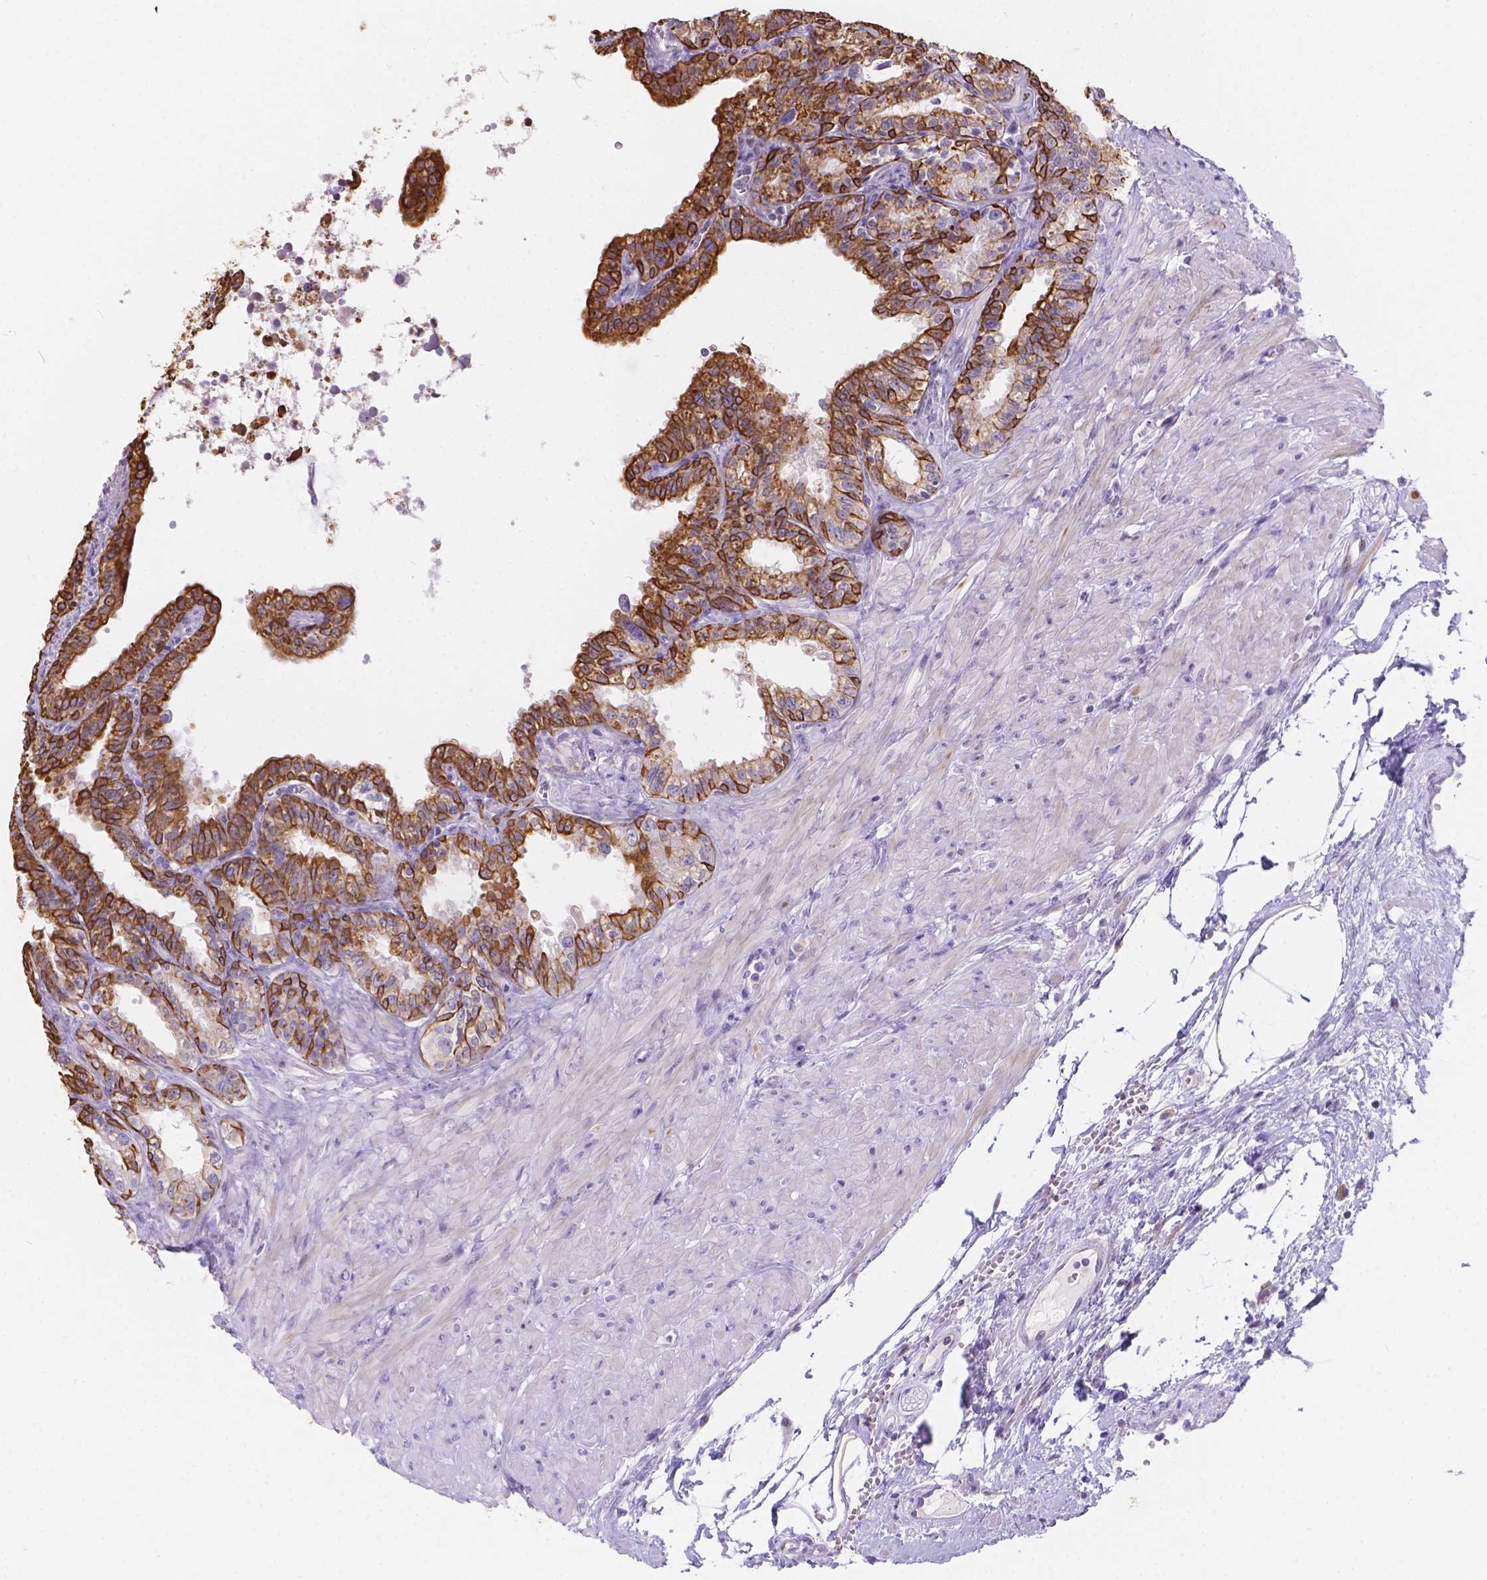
{"staining": {"intensity": "strong", "quantity": ">75%", "location": "cytoplasmic/membranous"}, "tissue": "seminal vesicle", "cell_type": "Glandular cells", "image_type": "normal", "snomed": [{"axis": "morphology", "description": "Normal tissue, NOS"}, {"axis": "morphology", "description": "Urothelial carcinoma, NOS"}, {"axis": "topography", "description": "Urinary bladder"}, {"axis": "topography", "description": "Seminal veicle"}], "caption": "Strong cytoplasmic/membranous expression for a protein is present in about >75% of glandular cells of benign seminal vesicle using immunohistochemistry.", "gene": "DMWD", "patient": {"sex": "male", "age": 76}}